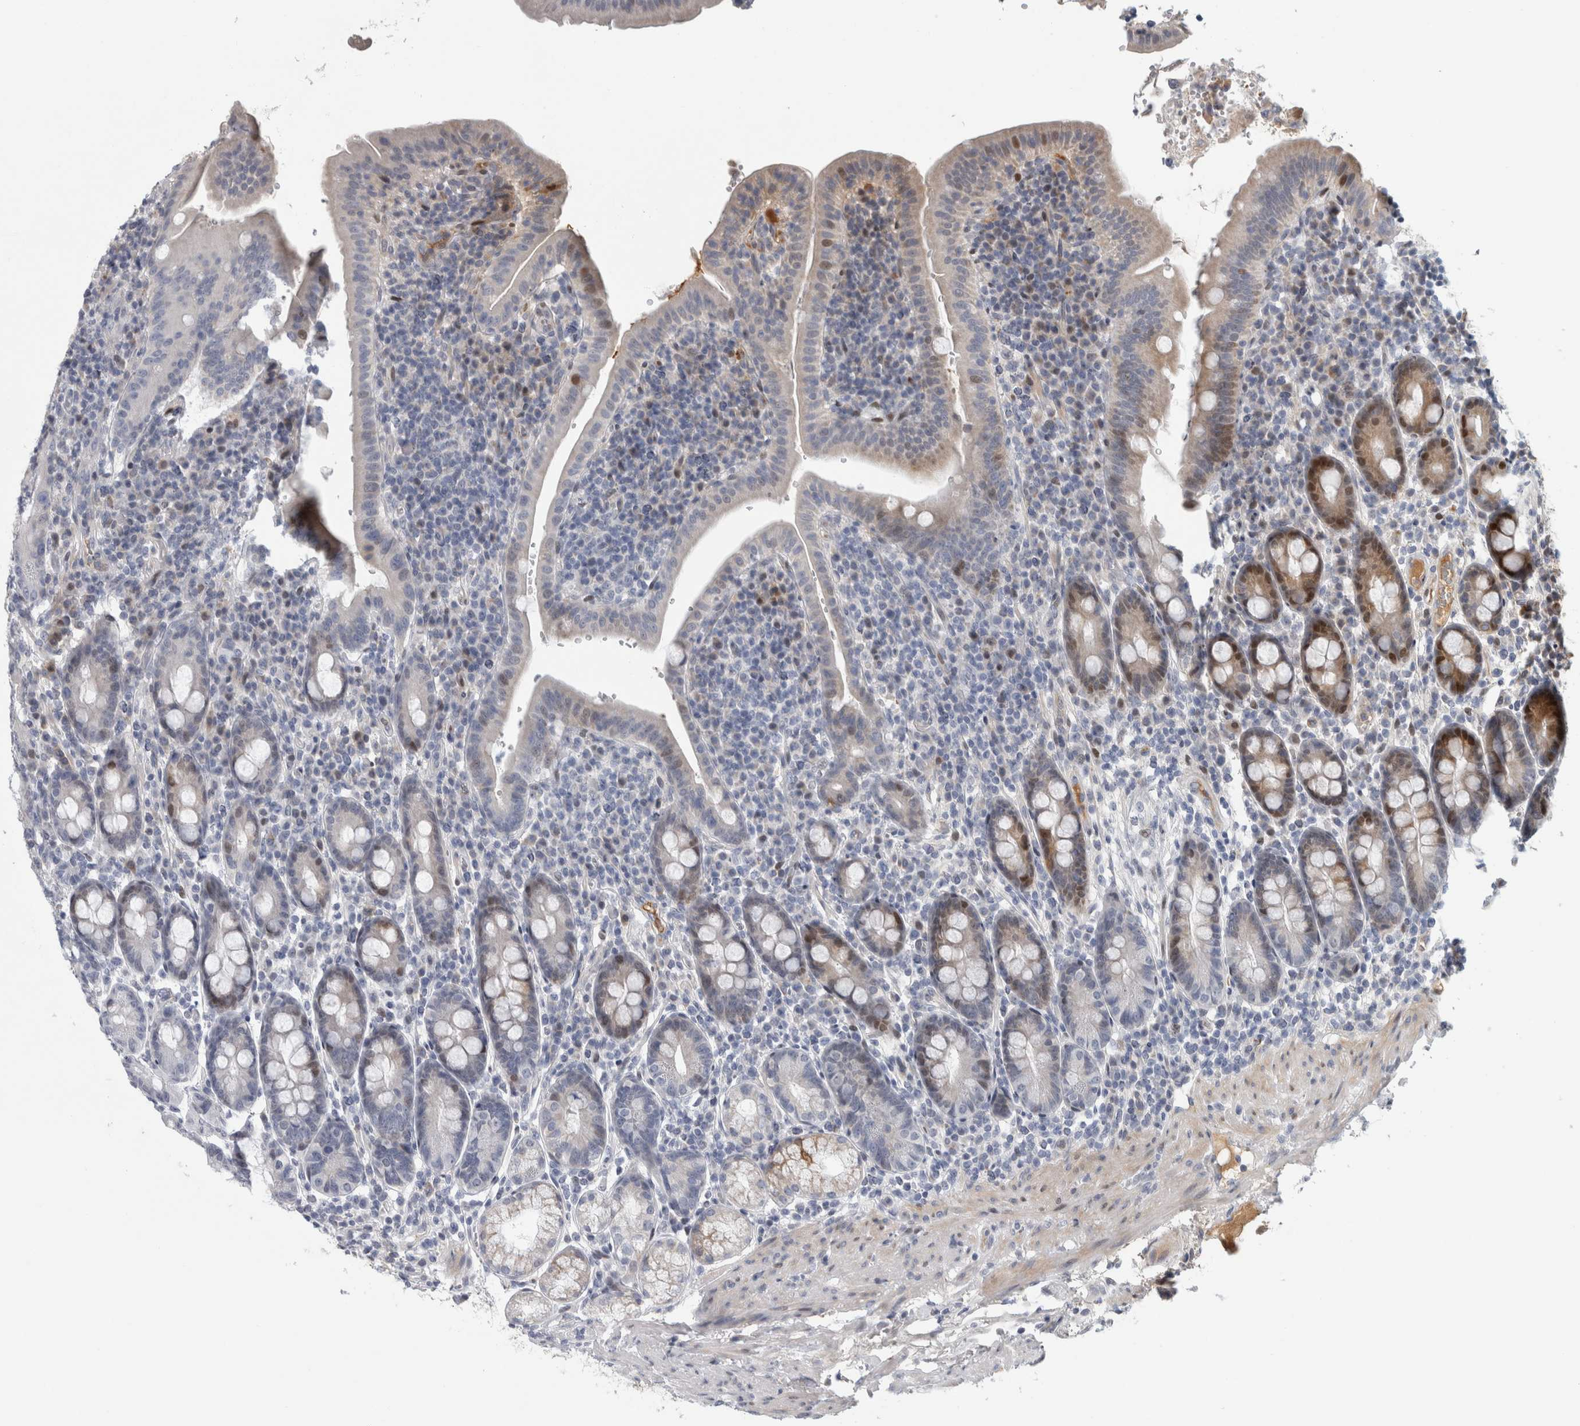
{"staining": {"intensity": "moderate", "quantity": "<25%", "location": "cytoplasmic/membranous,nuclear"}, "tissue": "duodenum", "cell_type": "Glandular cells", "image_type": "normal", "snomed": [{"axis": "morphology", "description": "Normal tissue, NOS"}, {"axis": "morphology", "description": "Adenocarcinoma, NOS"}, {"axis": "topography", "description": "Pancreas"}, {"axis": "topography", "description": "Duodenum"}], "caption": "Protein expression analysis of normal human duodenum reveals moderate cytoplasmic/membranous,nuclear positivity in about <25% of glandular cells.", "gene": "RBM48", "patient": {"sex": "male", "age": 50}}